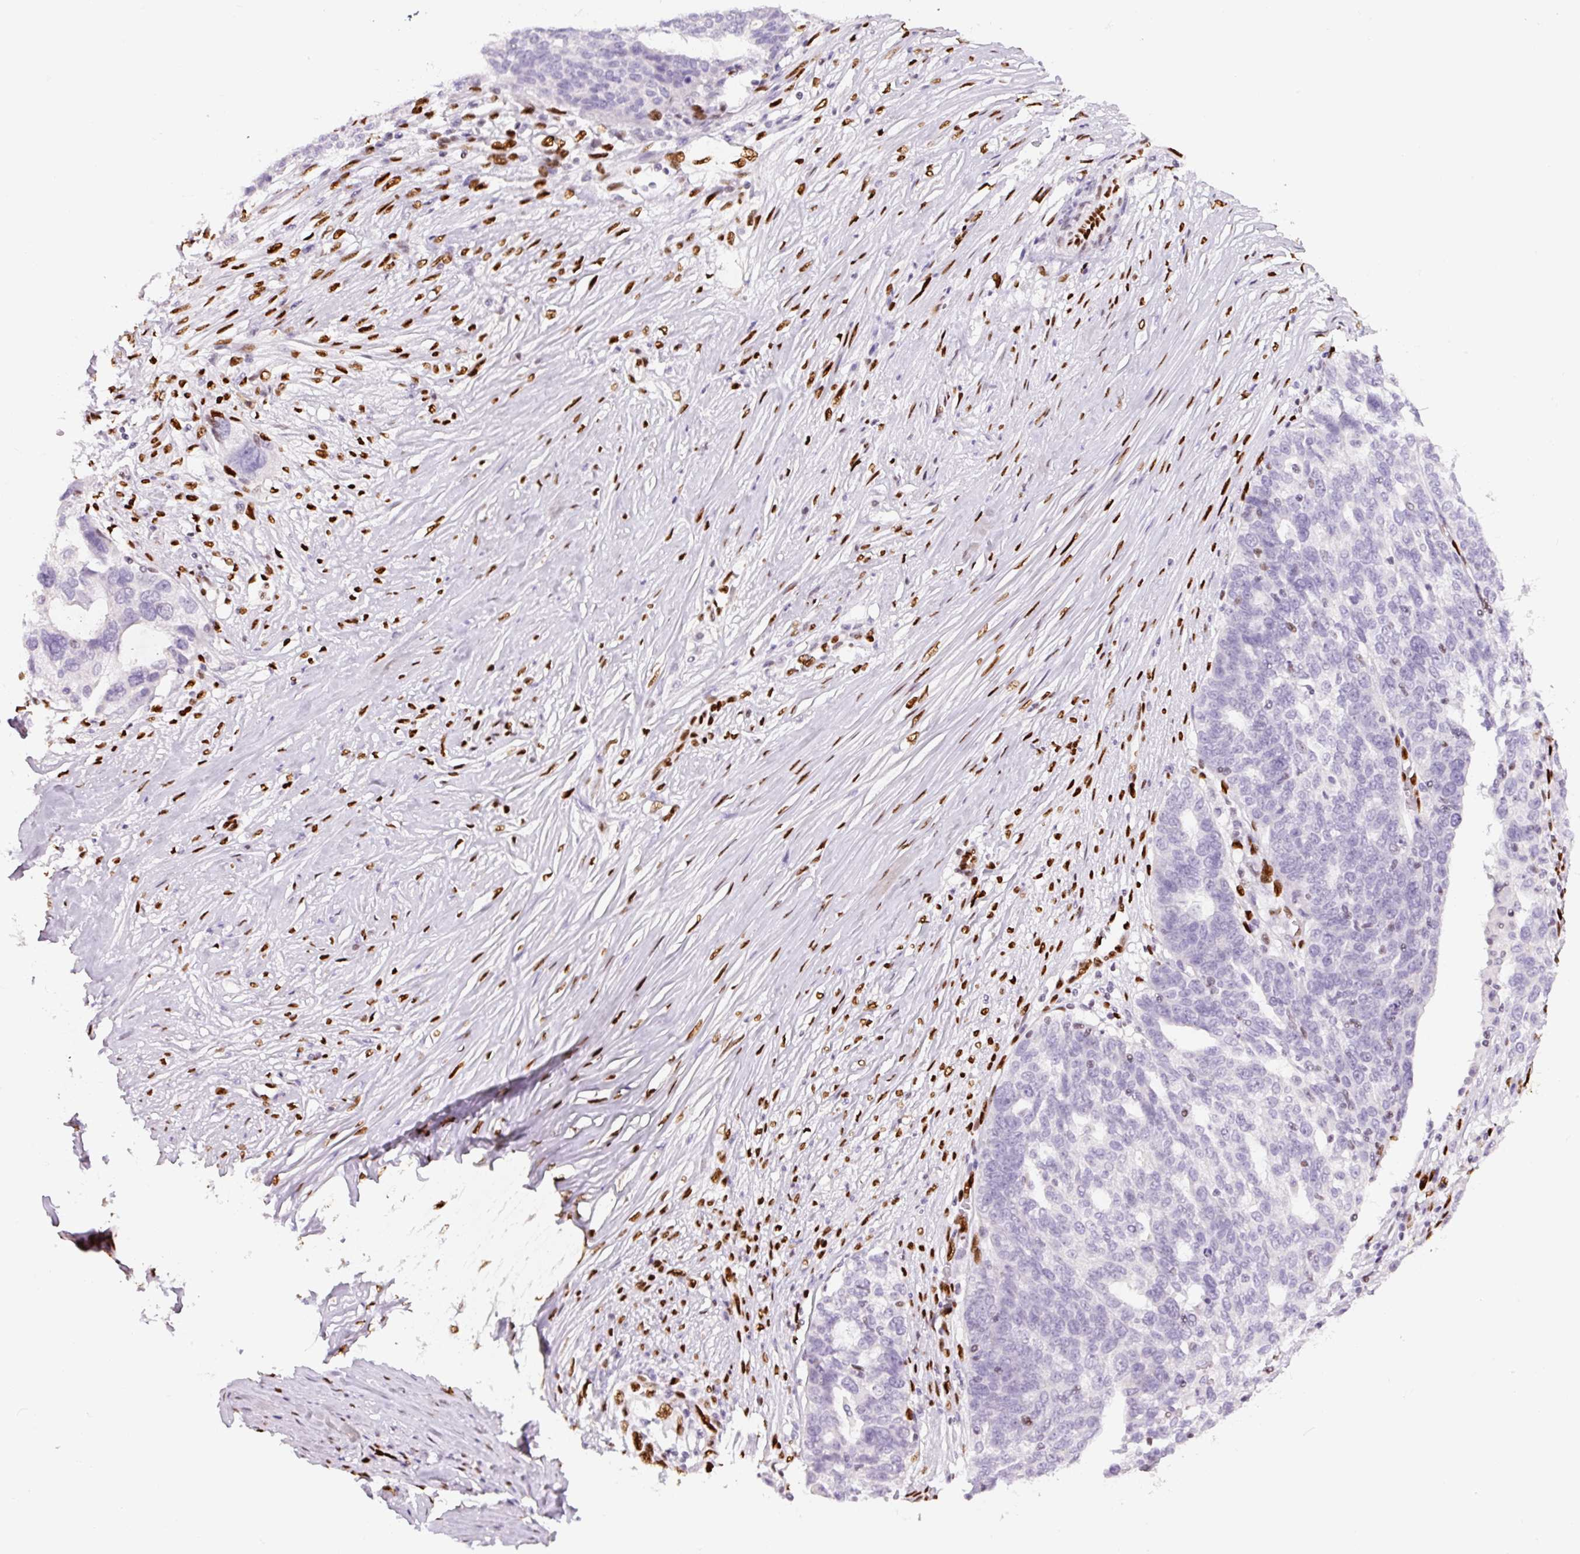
{"staining": {"intensity": "negative", "quantity": "none", "location": "none"}, "tissue": "ovarian cancer", "cell_type": "Tumor cells", "image_type": "cancer", "snomed": [{"axis": "morphology", "description": "Cystadenocarcinoma, serous, NOS"}, {"axis": "topography", "description": "Ovary"}], "caption": "A histopathology image of human ovarian serous cystadenocarcinoma is negative for staining in tumor cells.", "gene": "ZEB1", "patient": {"sex": "female", "age": 59}}